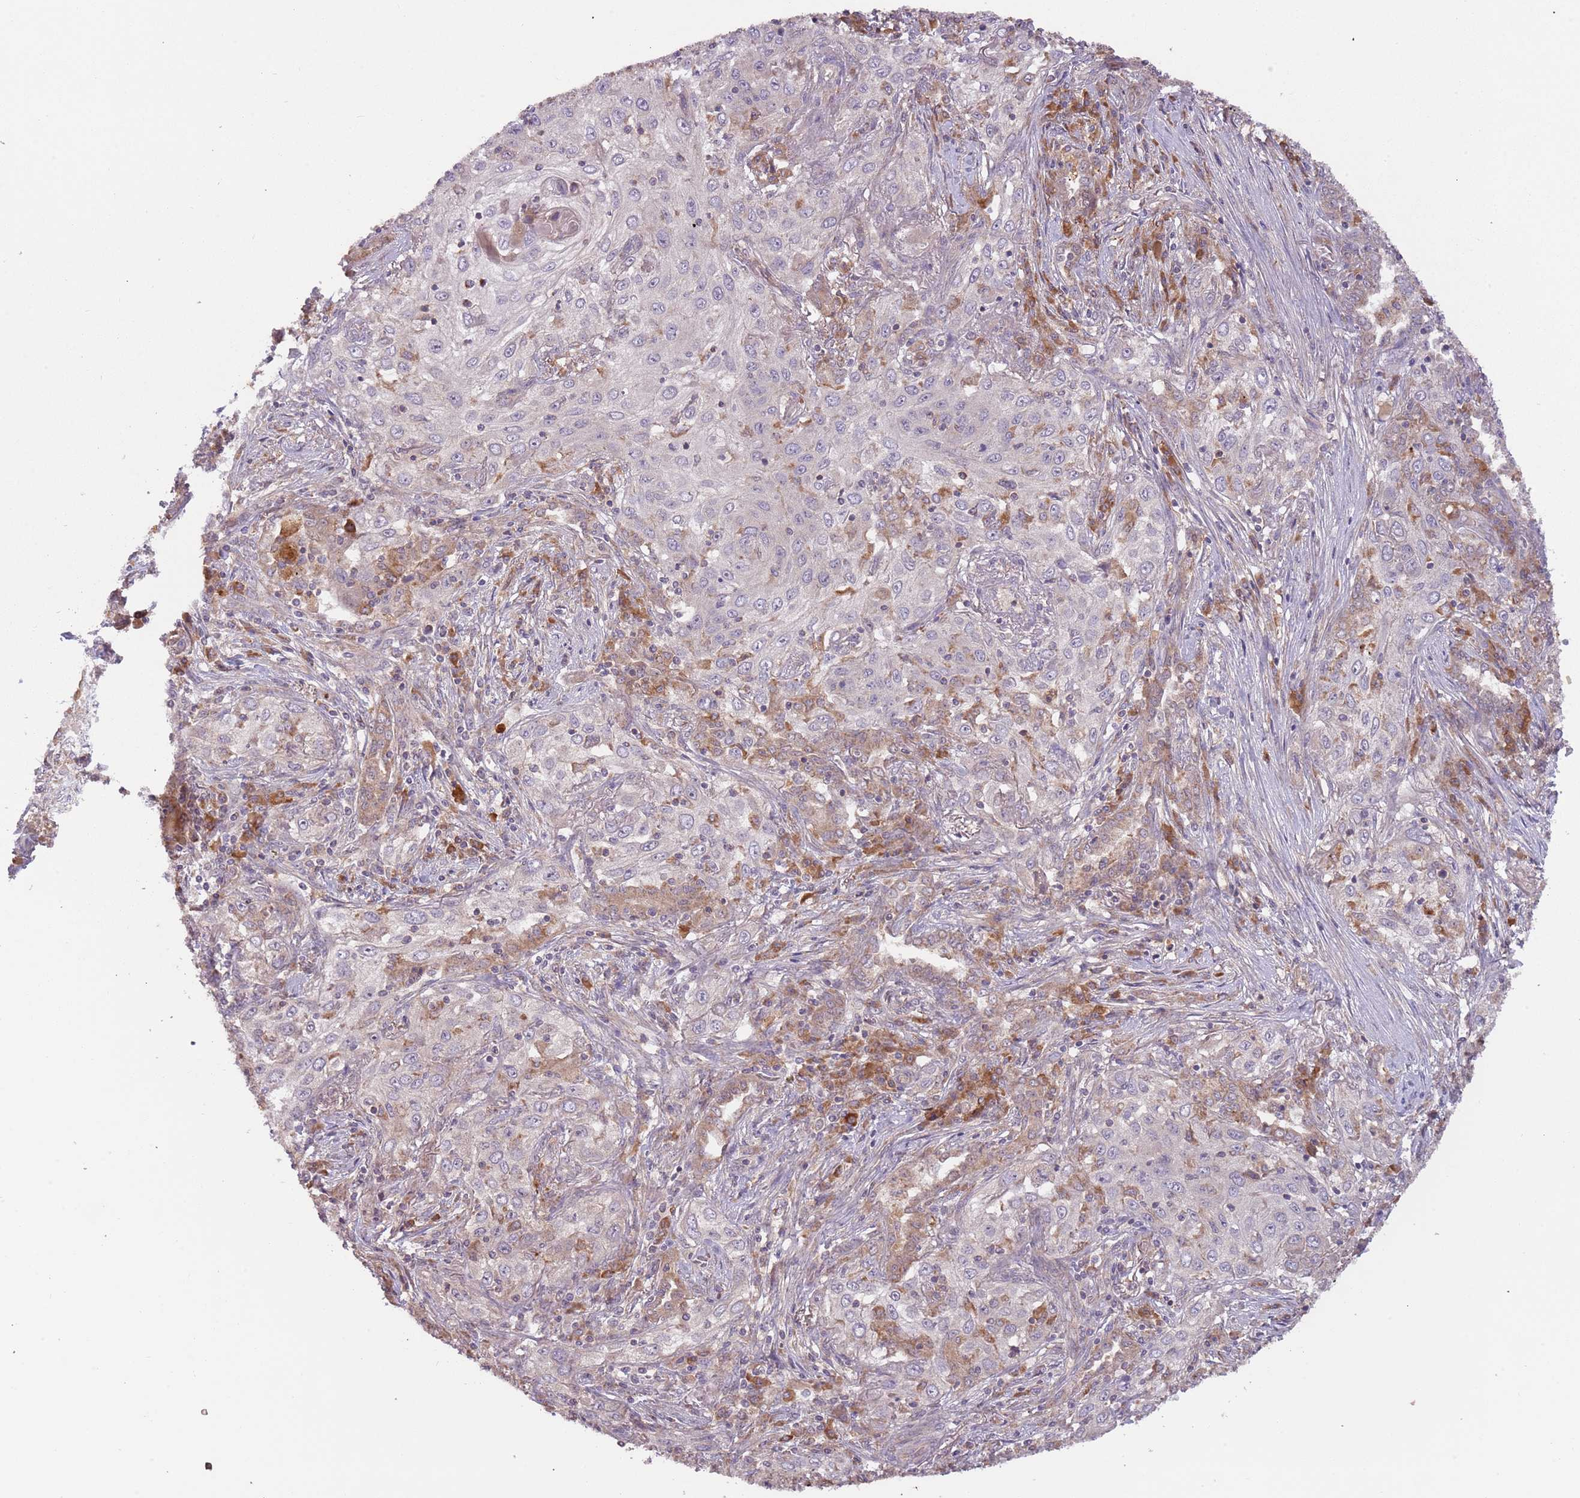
{"staining": {"intensity": "negative", "quantity": "none", "location": "none"}, "tissue": "lung cancer", "cell_type": "Tumor cells", "image_type": "cancer", "snomed": [{"axis": "morphology", "description": "Squamous cell carcinoma, NOS"}, {"axis": "topography", "description": "Lung"}], "caption": "The IHC photomicrograph has no significant staining in tumor cells of lung cancer tissue.", "gene": "FECH", "patient": {"sex": "female", "age": 69}}